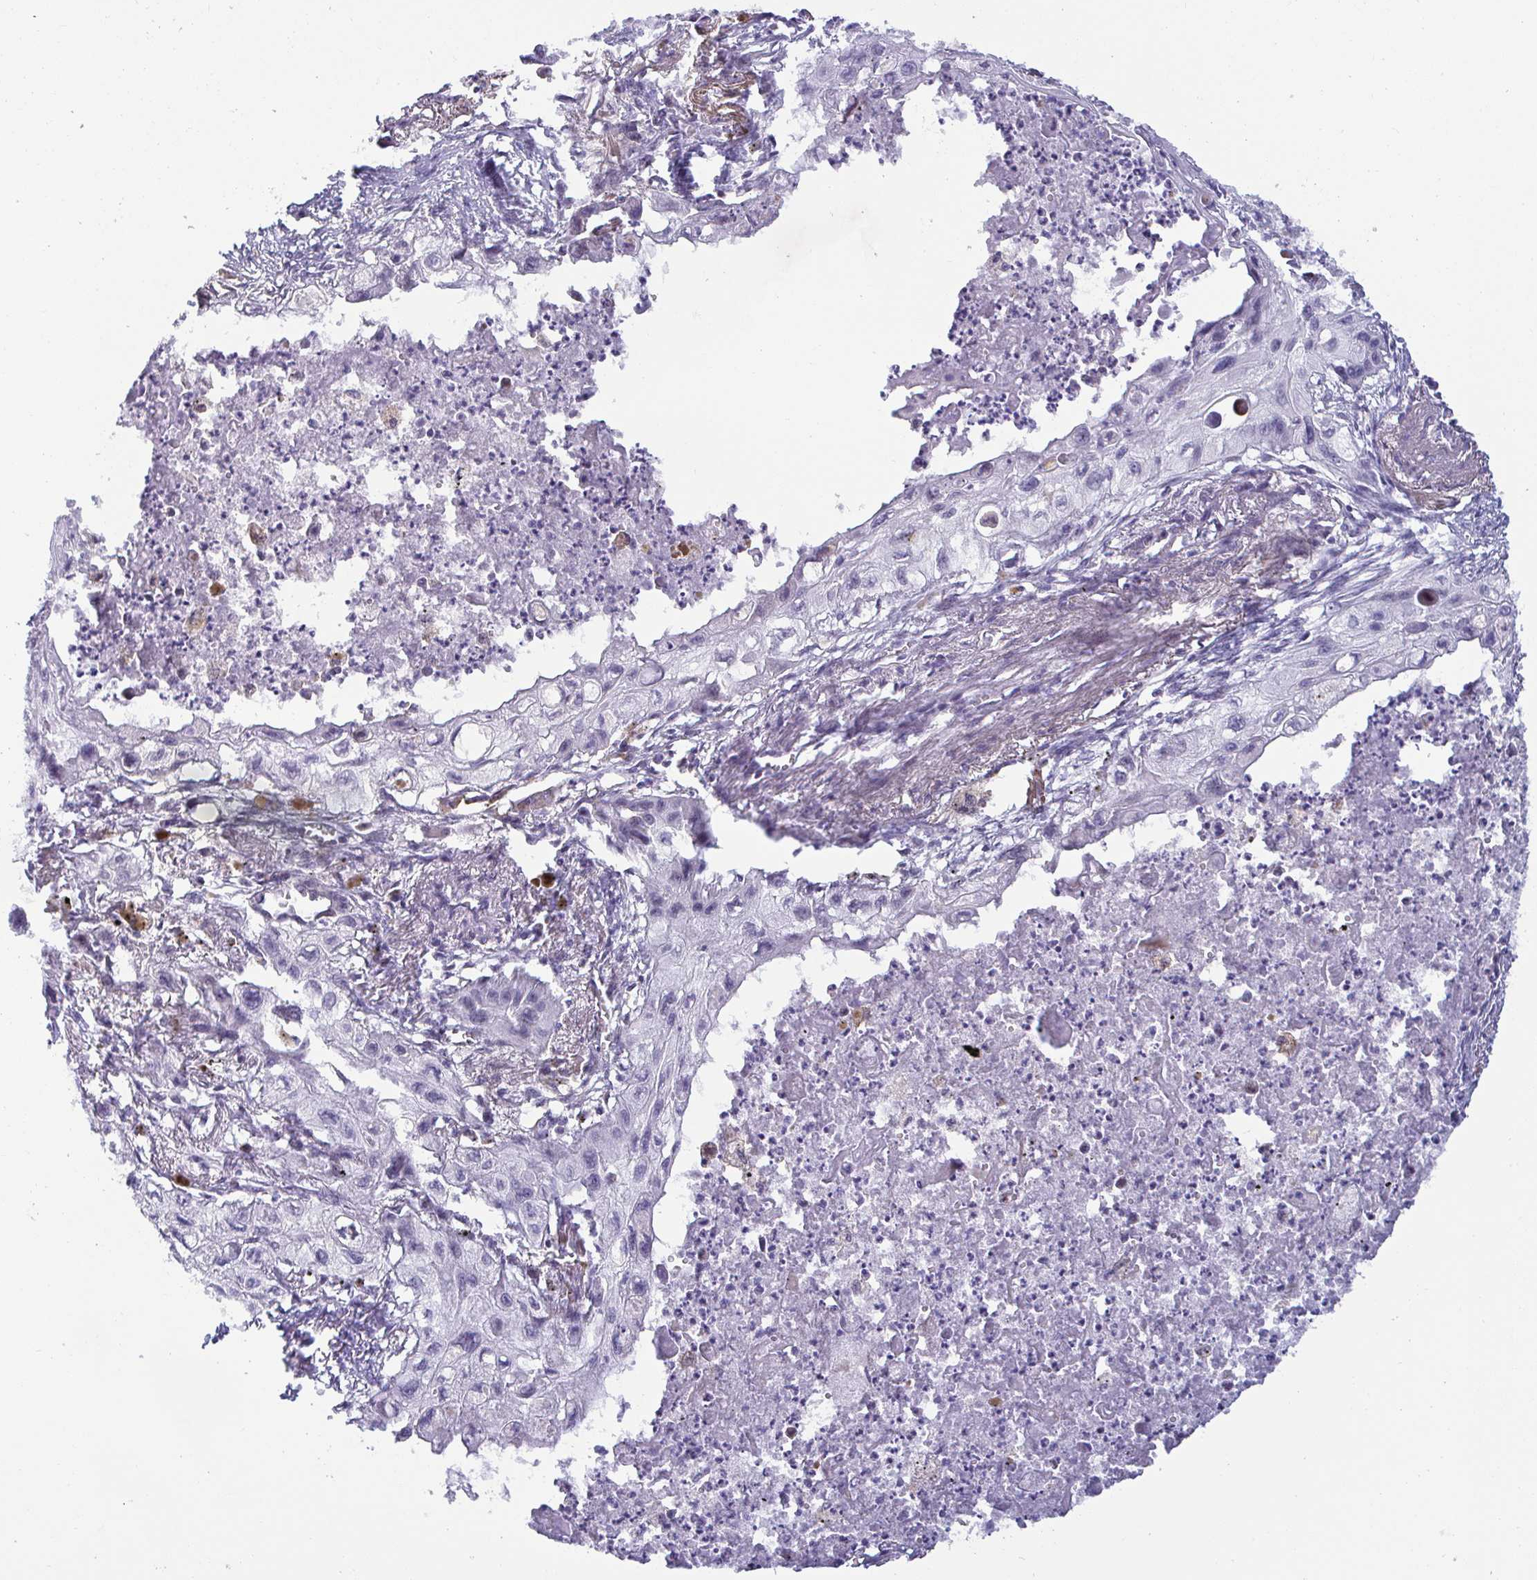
{"staining": {"intensity": "negative", "quantity": "none", "location": "none"}, "tissue": "lung cancer", "cell_type": "Tumor cells", "image_type": "cancer", "snomed": [{"axis": "morphology", "description": "Squamous cell carcinoma, NOS"}, {"axis": "topography", "description": "Lung"}], "caption": "Immunohistochemical staining of human lung cancer (squamous cell carcinoma) displays no significant positivity in tumor cells. (DAB (3,3'-diaminobenzidine) immunohistochemistry visualized using brightfield microscopy, high magnification).", "gene": "GSTM1", "patient": {"sex": "male", "age": 71}}